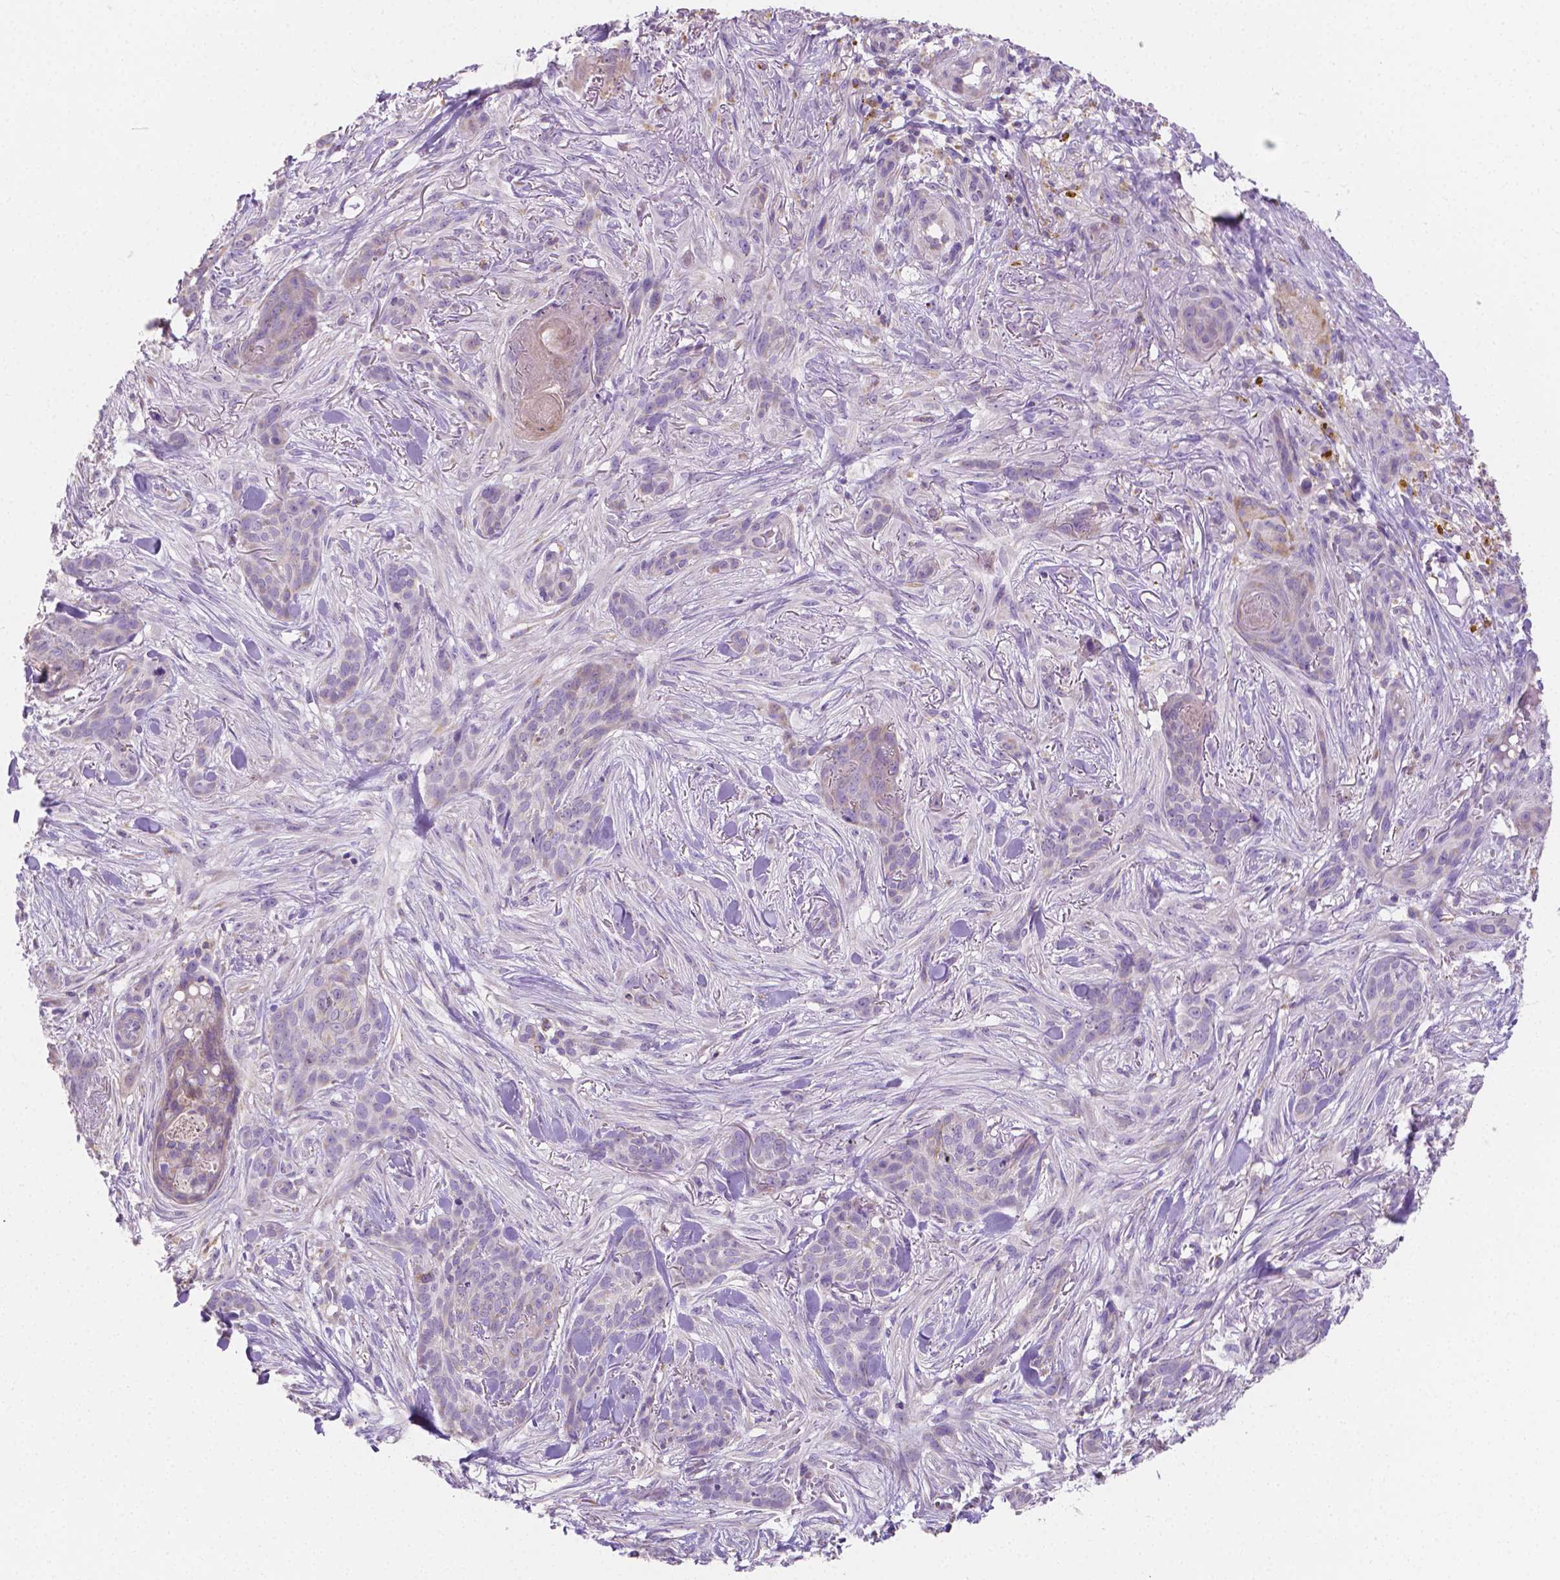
{"staining": {"intensity": "negative", "quantity": "none", "location": "none"}, "tissue": "skin cancer", "cell_type": "Tumor cells", "image_type": "cancer", "snomed": [{"axis": "morphology", "description": "Basal cell carcinoma"}, {"axis": "topography", "description": "Skin"}], "caption": "Human skin cancer stained for a protein using IHC displays no staining in tumor cells.", "gene": "TMEM130", "patient": {"sex": "female", "age": 61}}